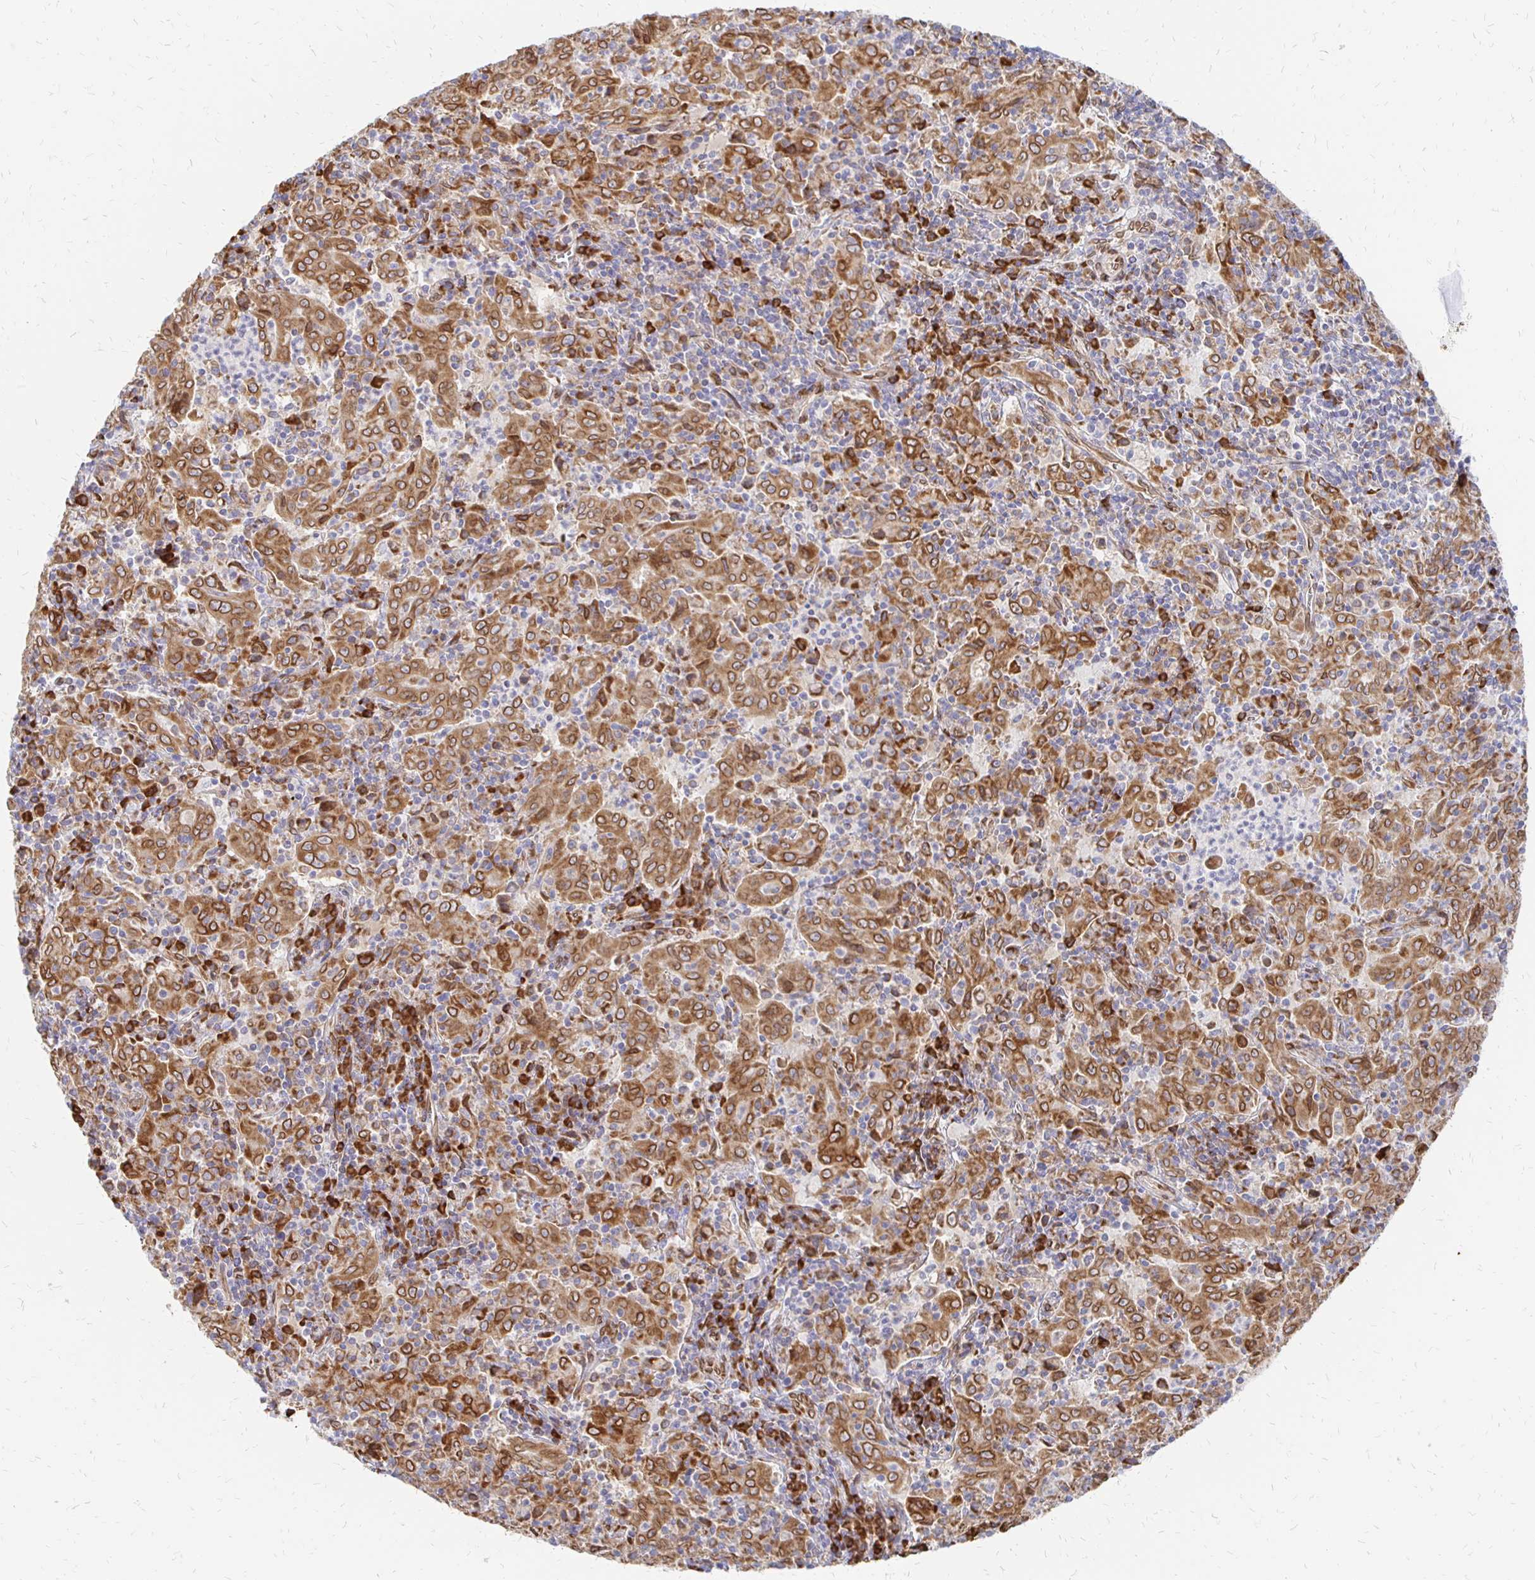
{"staining": {"intensity": "strong", "quantity": ">75%", "location": "cytoplasmic/membranous,nuclear"}, "tissue": "pancreatic cancer", "cell_type": "Tumor cells", "image_type": "cancer", "snomed": [{"axis": "morphology", "description": "Adenocarcinoma, NOS"}, {"axis": "topography", "description": "Pancreas"}], "caption": "A micrograph of human pancreatic cancer (adenocarcinoma) stained for a protein demonstrates strong cytoplasmic/membranous and nuclear brown staining in tumor cells. Ihc stains the protein of interest in brown and the nuclei are stained blue.", "gene": "PELI3", "patient": {"sex": "male", "age": 63}}